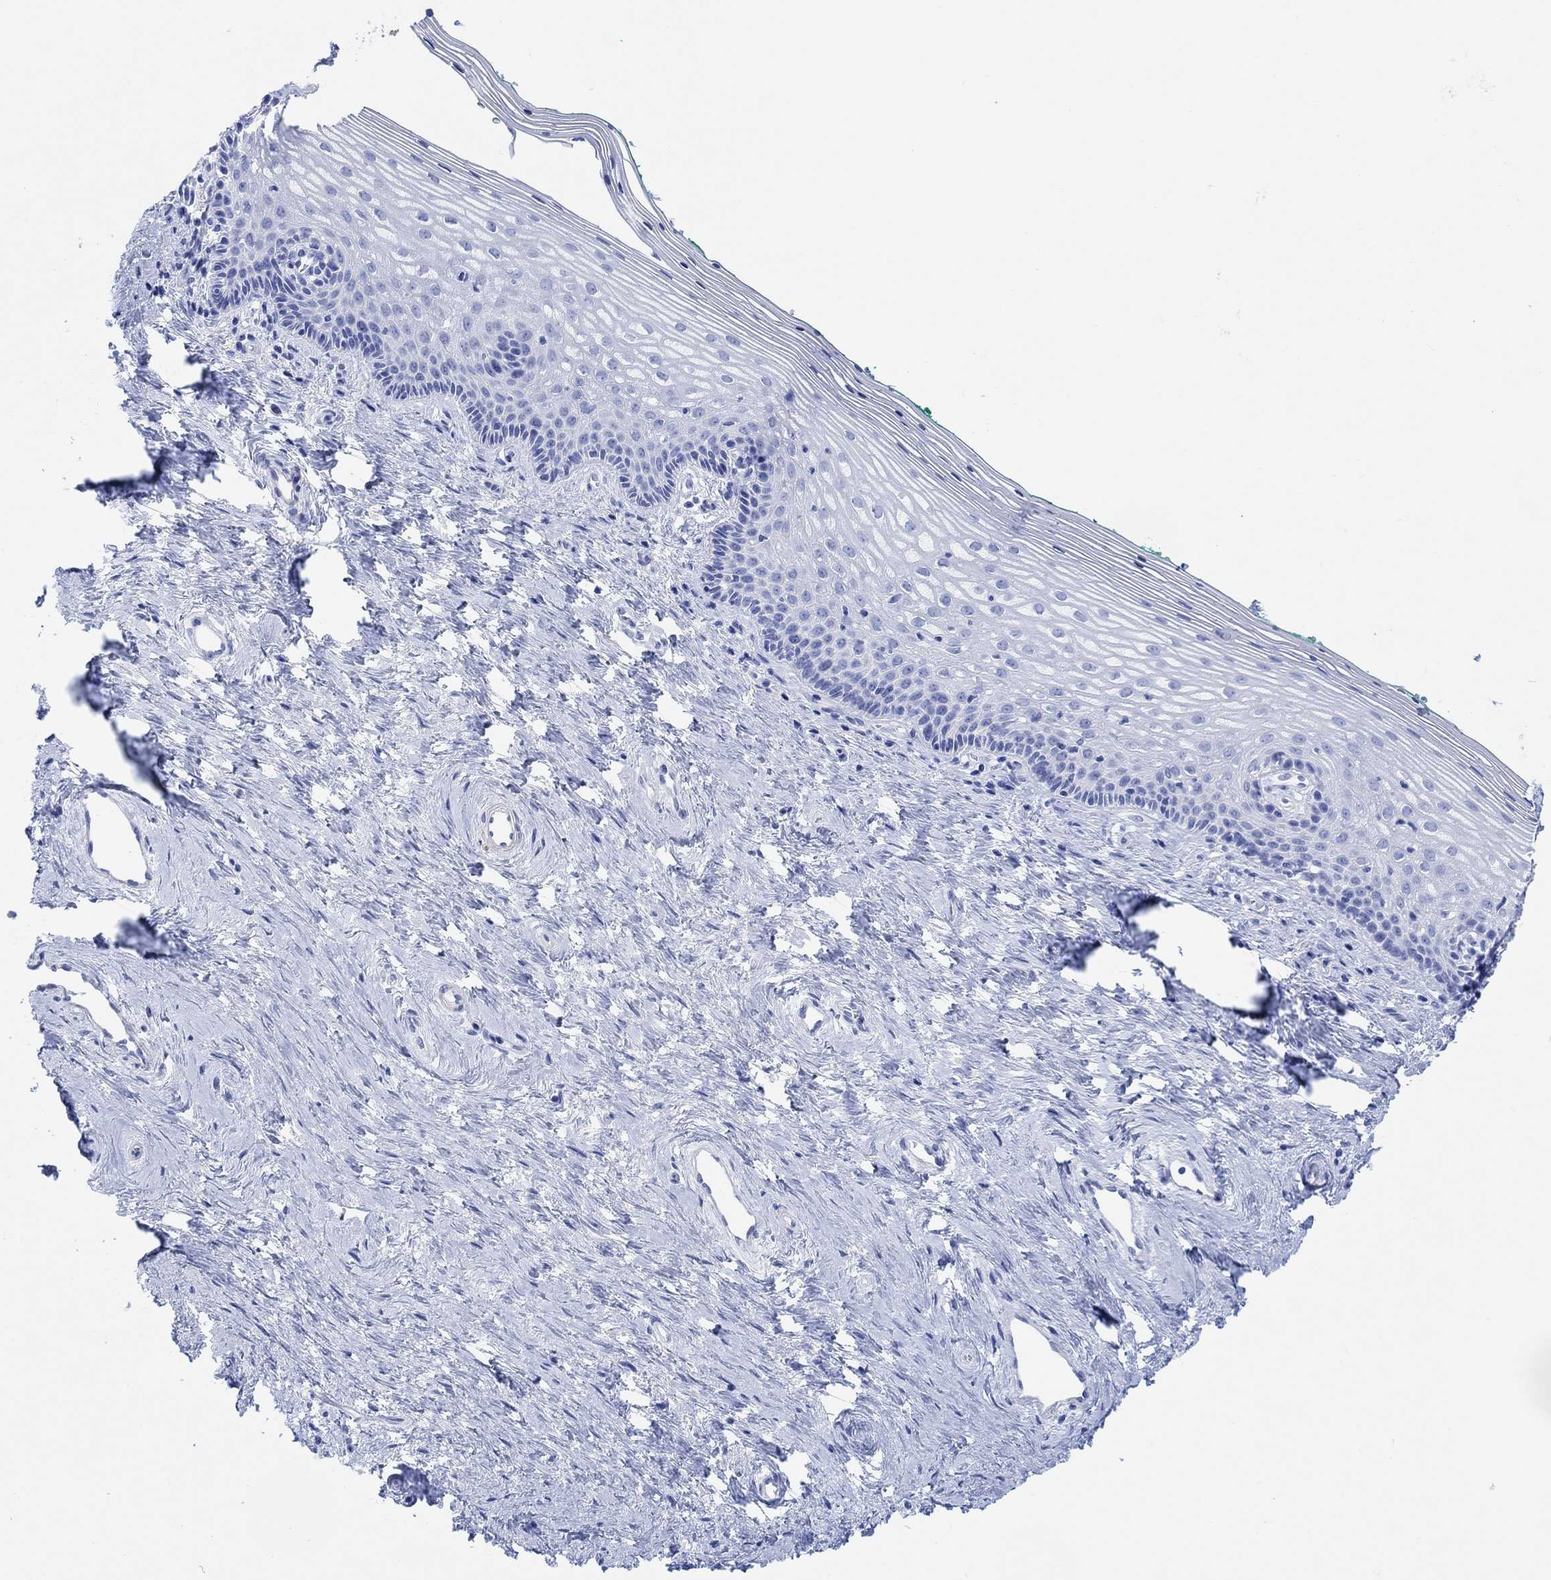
{"staining": {"intensity": "negative", "quantity": "none", "location": "none"}, "tissue": "vagina", "cell_type": "Squamous epithelial cells", "image_type": "normal", "snomed": [{"axis": "morphology", "description": "Normal tissue, NOS"}, {"axis": "topography", "description": "Vagina"}], "caption": "Histopathology image shows no significant protein positivity in squamous epithelial cells of benign vagina. Nuclei are stained in blue.", "gene": "ANKRD33", "patient": {"sex": "female", "age": 45}}